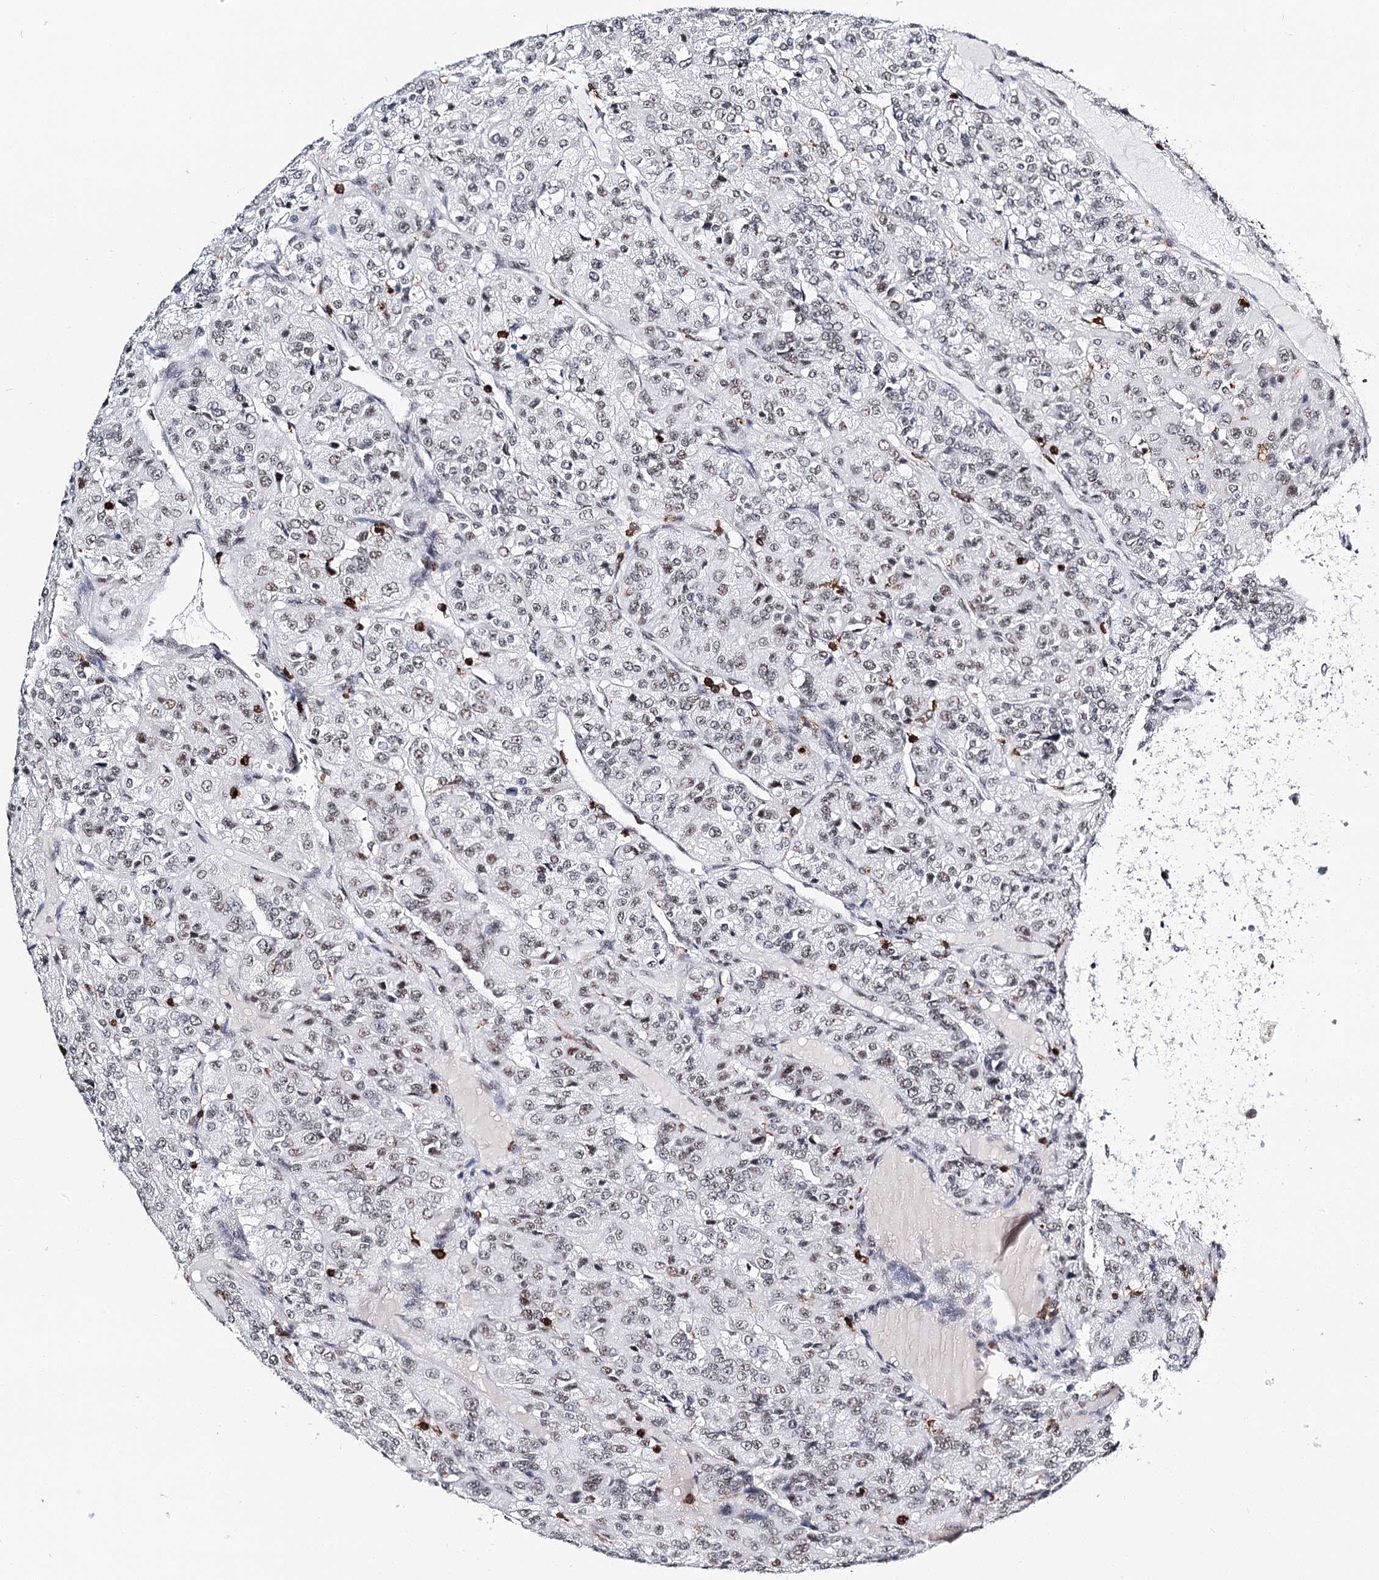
{"staining": {"intensity": "weak", "quantity": "<25%", "location": "nuclear"}, "tissue": "renal cancer", "cell_type": "Tumor cells", "image_type": "cancer", "snomed": [{"axis": "morphology", "description": "Adenocarcinoma, NOS"}, {"axis": "topography", "description": "Kidney"}], "caption": "A photomicrograph of human renal adenocarcinoma is negative for staining in tumor cells.", "gene": "BARD1", "patient": {"sex": "female", "age": 63}}